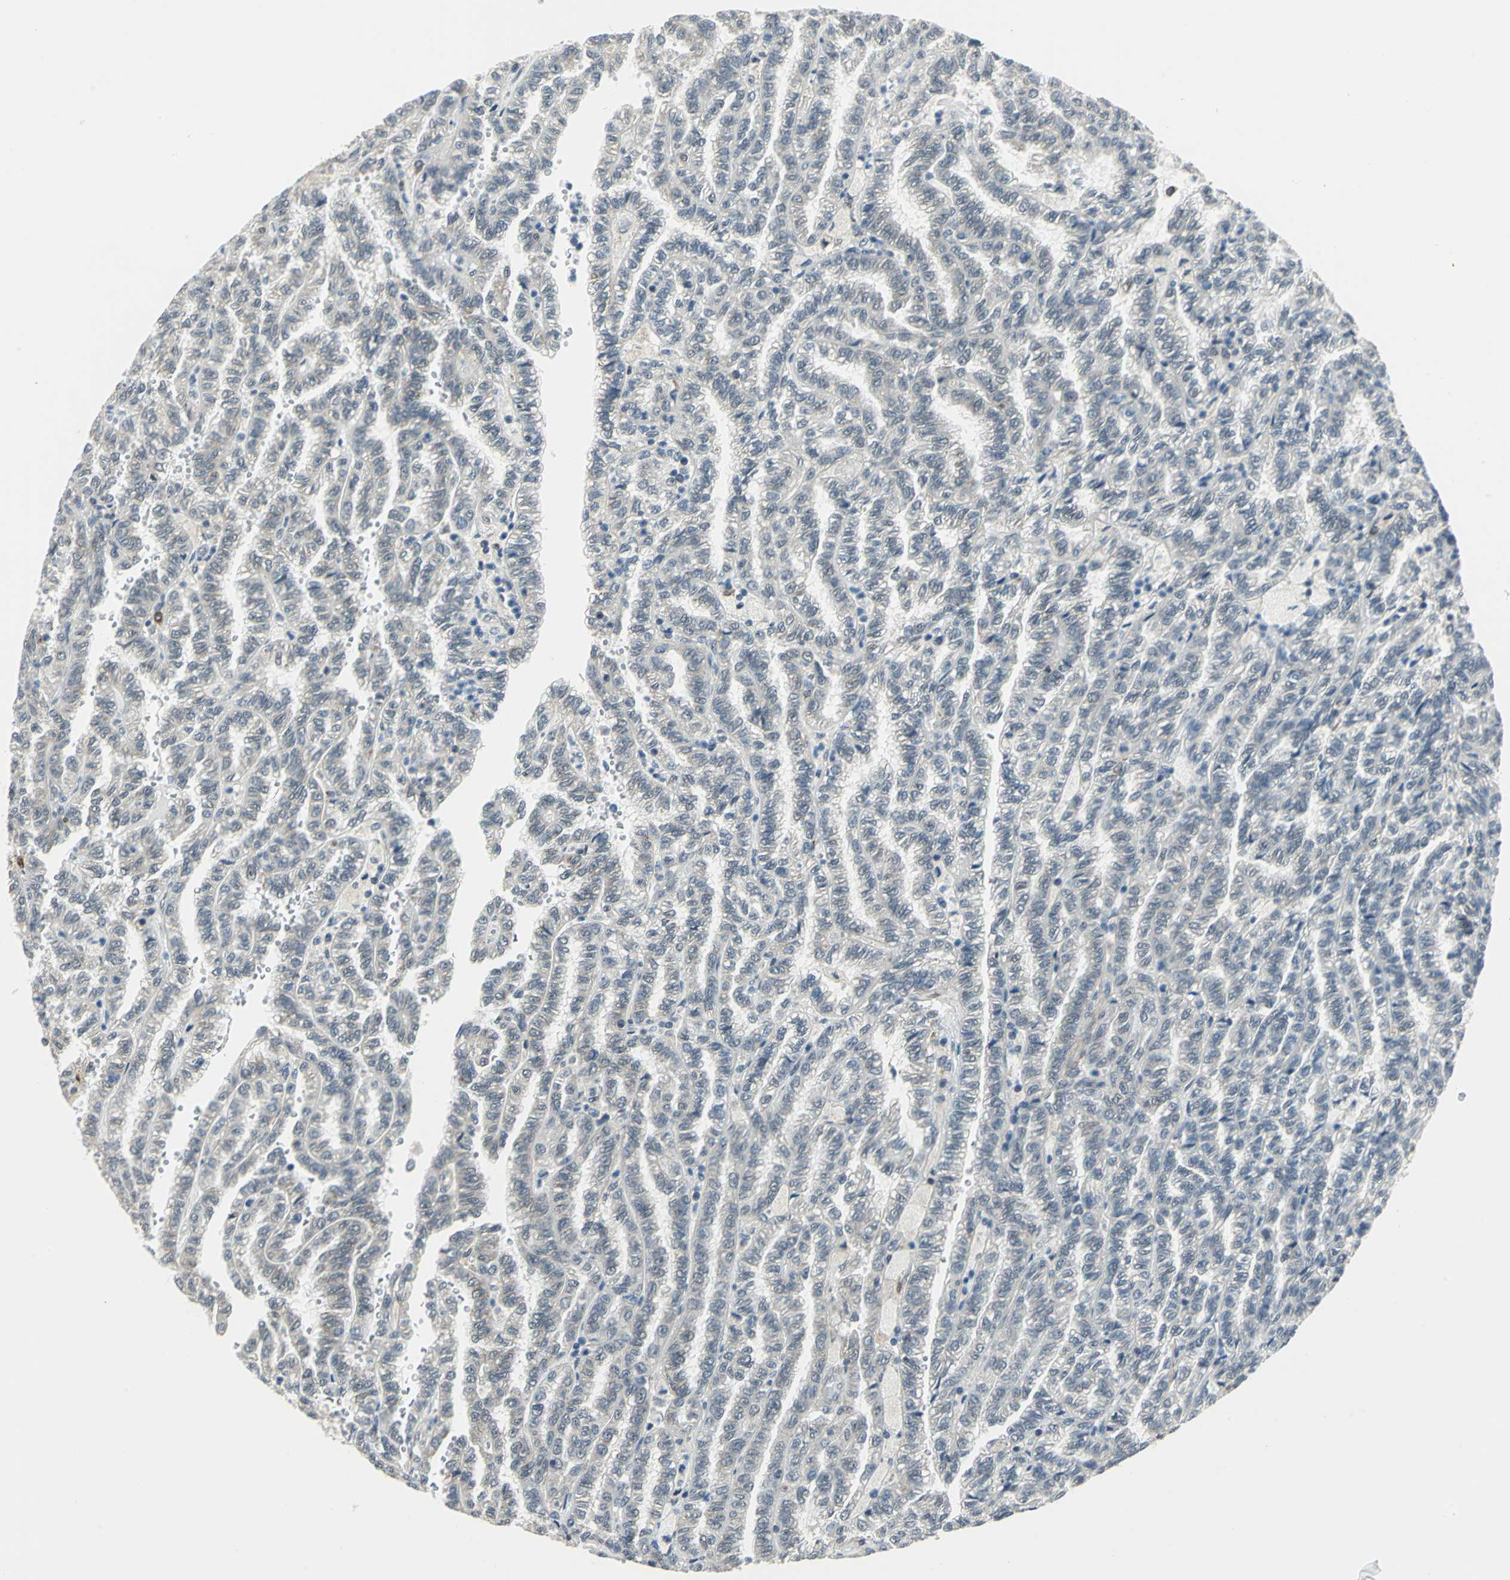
{"staining": {"intensity": "weak", "quantity": "25%-75%", "location": "cytoplasmic/membranous"}, "tissue": "renal cancer", "cell_type": "Tumor cells", "image_type": "cancer", "snomed": [{"axis": "morphology", "description": "Inflammation, NOS"}, {"axis": "morphology", "description": "Adenocarcinoma, NOS"}, {"axis": "topography", "description": "Kidney"}], "caption": "Tumor cells demonstrate weak cytoplasmic/membranous positivity in approximately 25%-75% of cells in renal cancer (adenocarcinoma).", "gene": "PLAGL2", "patient": {"sex": "male", "age": 68}}